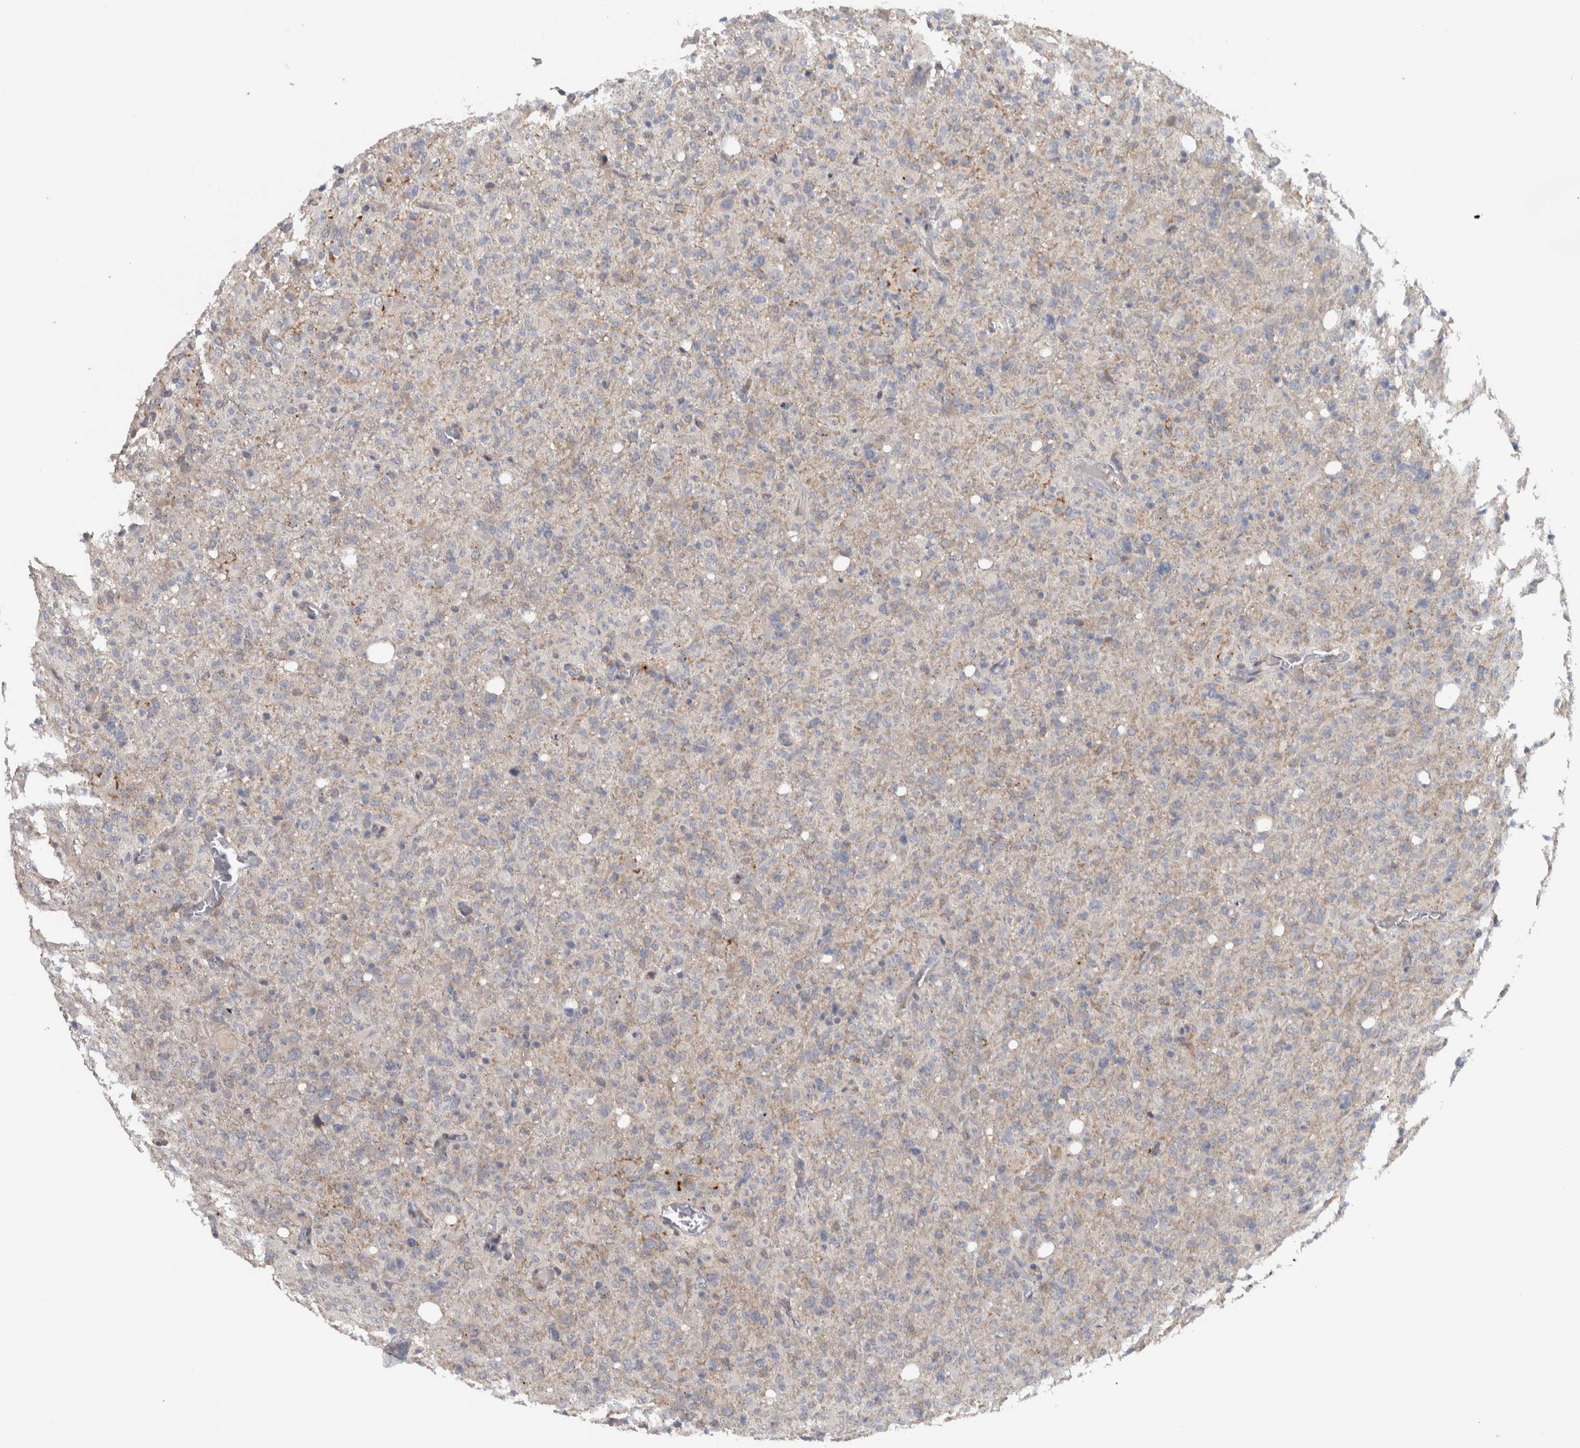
{"staining": {"intensity": "weak", "quantity": "<25%", "location": "cytoplasmic/membranous"}, "tissue": "glioma", "cell_type": "Tumor cells", "image_type": "cancer", "snomed": [{"axis": "morphology", "description": "Glioma, malignant, High grade"}, {"axis": "topography", "description": "Brain"}], "caption": "The immunohistochemistry image has no significant staining in tumor cells of glioma tissue.", "gene": "ADPRM", "patient": {"sex": "female", "age": 57}}